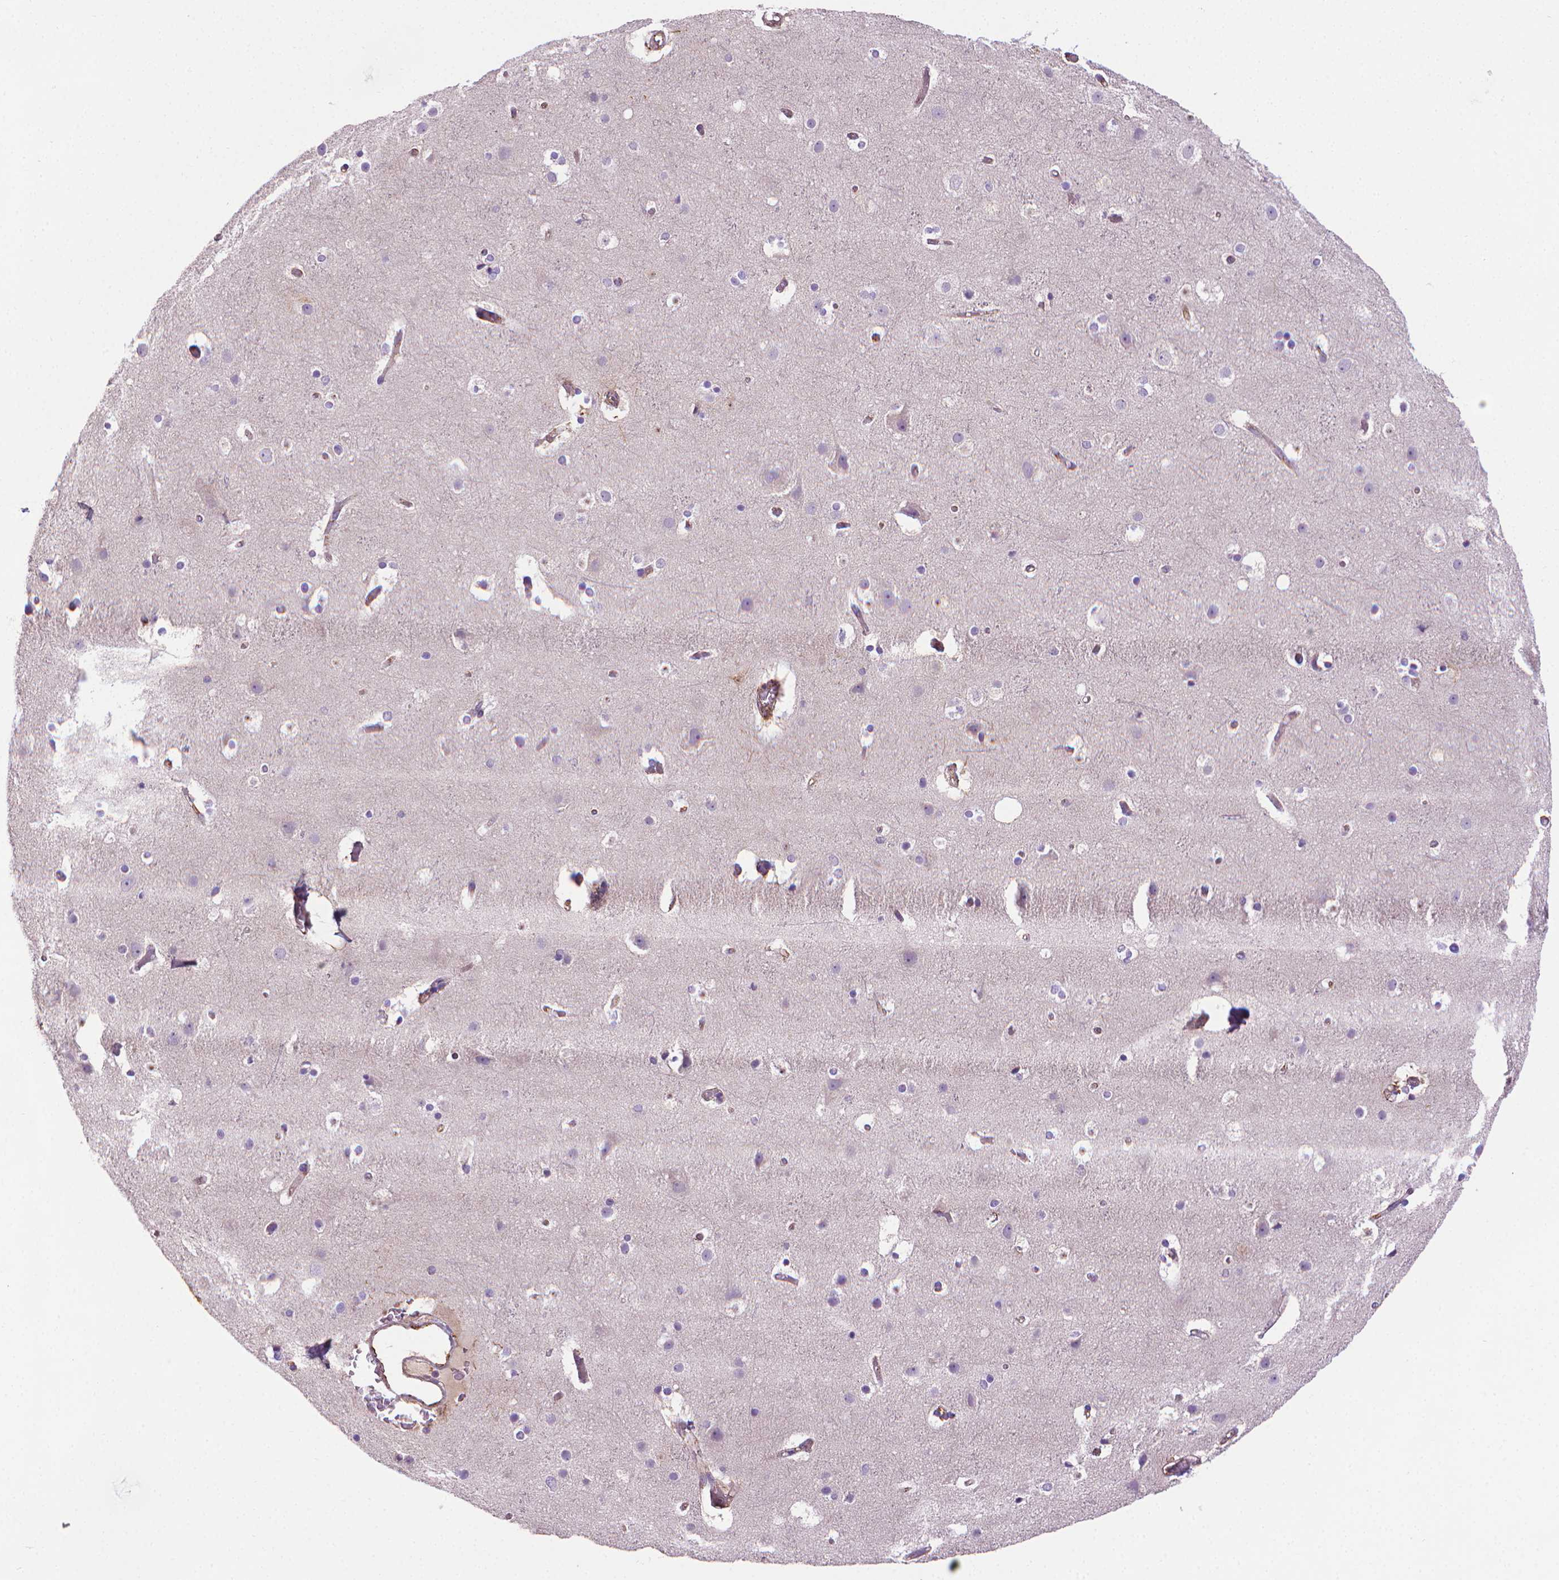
{"staining": {"intensity": "negative", "quantity": "none", "location": "none"}, "tissue": "cerebral cortex", "cell_type": "Endothelial cells", "image_type": "normal", "snomed": [{"axis": "morphology", "description": "Normal tissue, NOS"}, {"axis": "topography", "description": "Cerebral cortex"}], "caption": "Immunohistochemistry (IHC) micrograph of normal cerebral cortex stained for a protein (brown), which displays no positivity in endothelial cells.", "gene": "SLC51B", "patient": {"sex": "female", "age": 52}}